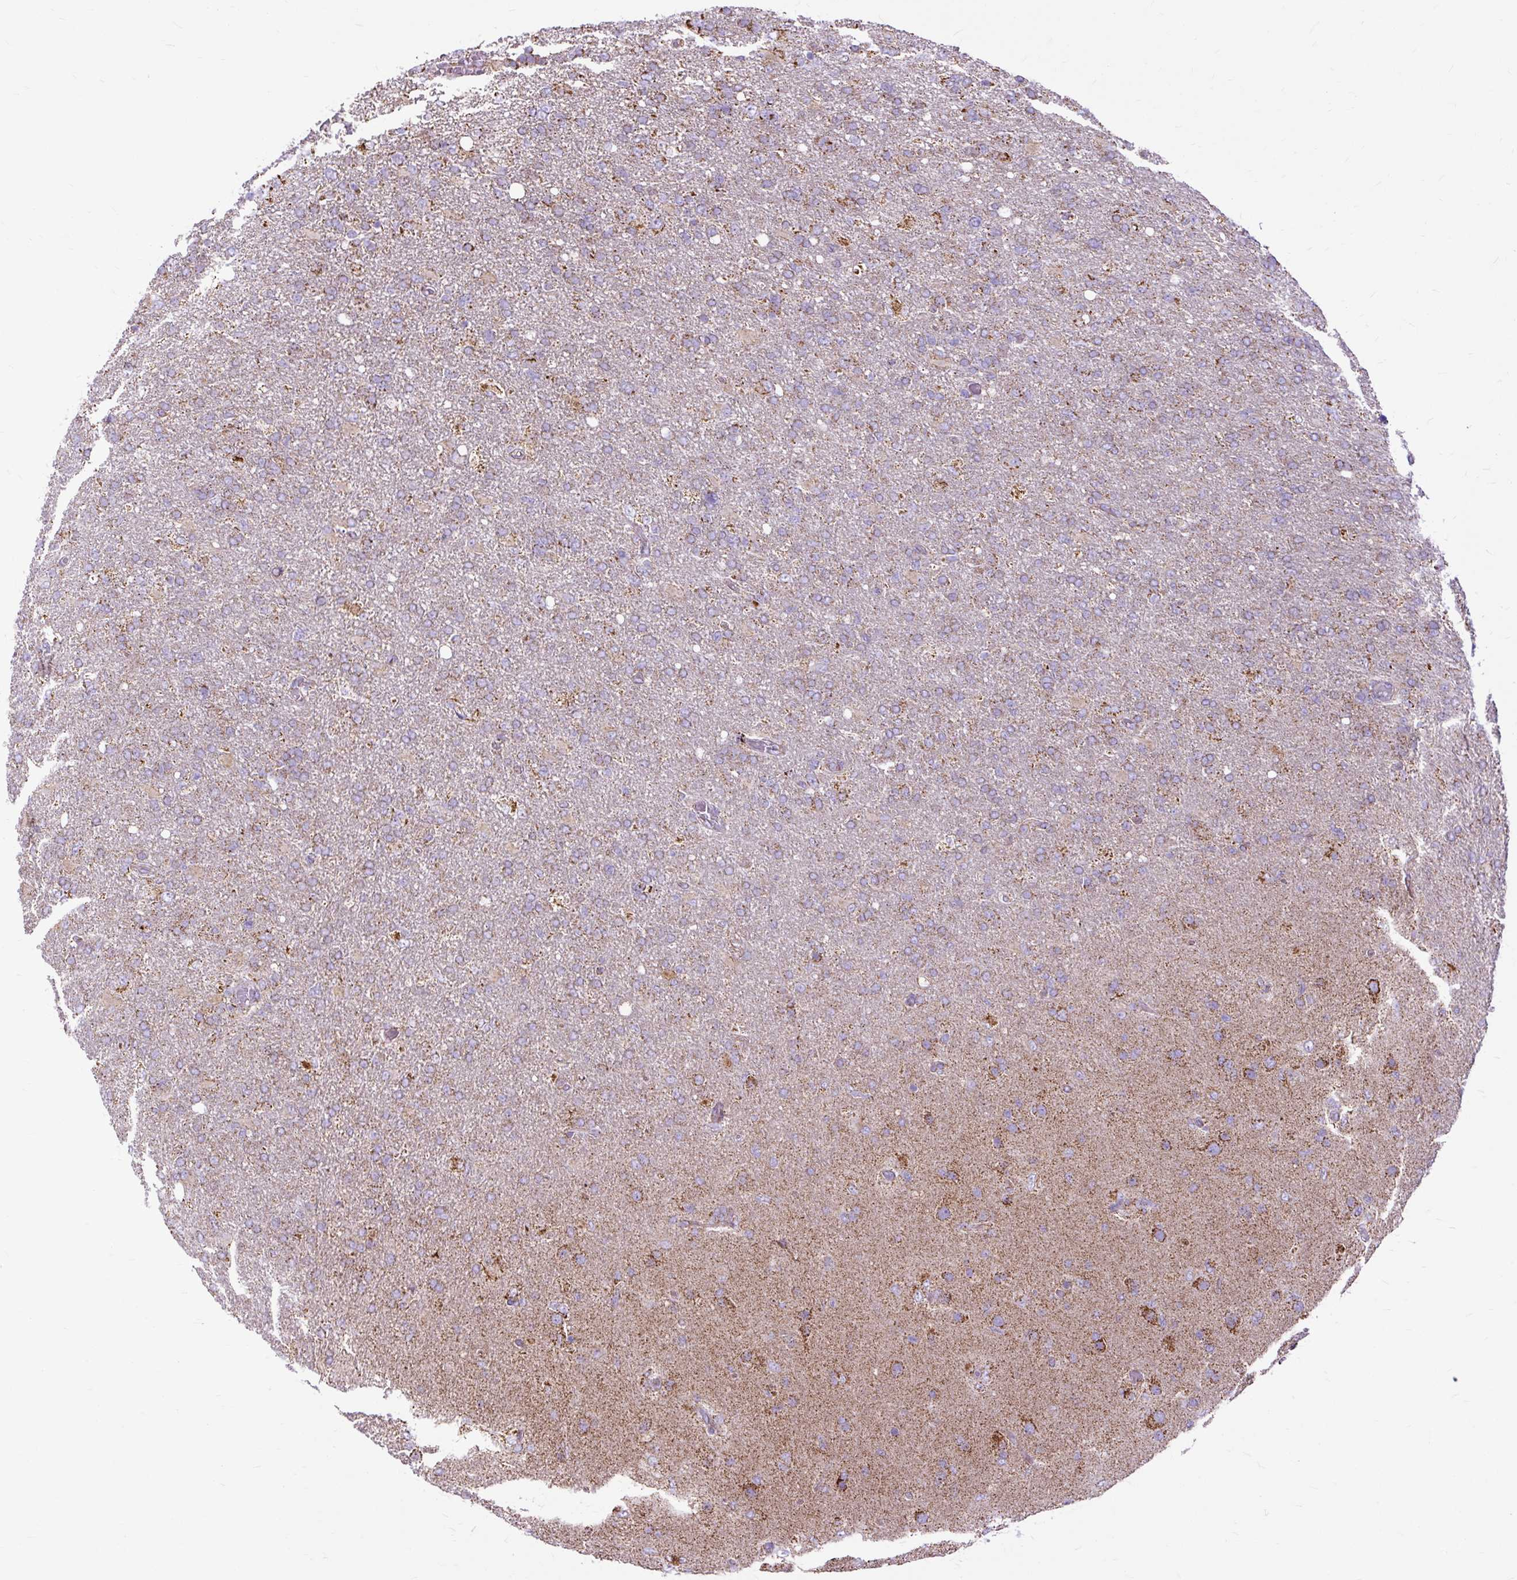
{"staining": {"intensity": "moderate", "quantity": "25%-75%", "location": "cytoplasmic/membranous"}, "tissue": "glioma", "cell_type": "Tumor cells", "image_type": "cancer", "snomed": [{"axis": "morphology", "description": "Glioma, malignant, High grade"}, {"axis": "topography", "description": "Brain"}], "caption": "Tumor cells demonstrate moderate cytoplasmic/membranous positivity in about 25%-75% of cells in malignant glioma (high-grade).", "gene": "DLAT", "patient": {"sex": "male", "age": 61}}